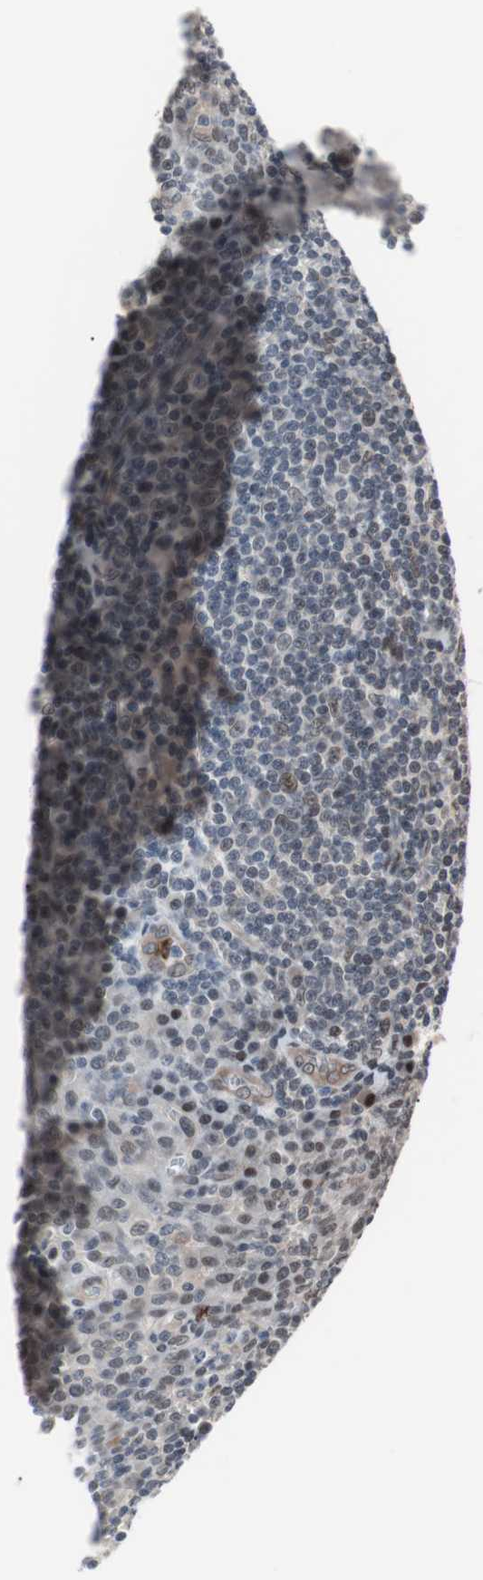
{"staining": {"intensity": "moderate", "quantity": "<25%", "location": "nuclear"}, "tissue": "tonsil", "cell_type": "Germinal center cells", "image_type": "normal", "snomed": [{"axis": "morphology", "description": "Normal tissue, NOS"}, {"axis": "topography", "description": "Tonsil"}], "caption": "A brown stain labels moderate nuclear positivity of a protein in germinal center cells of benign tonsil. Using DAB (3,3'-diaminobenzidine) (brown) and hematoxylin (blue) stains, captured at high magnification using brightfield microscopy.", "gene": "POGZ", "patient": {"sex": "male", "age": 31}}